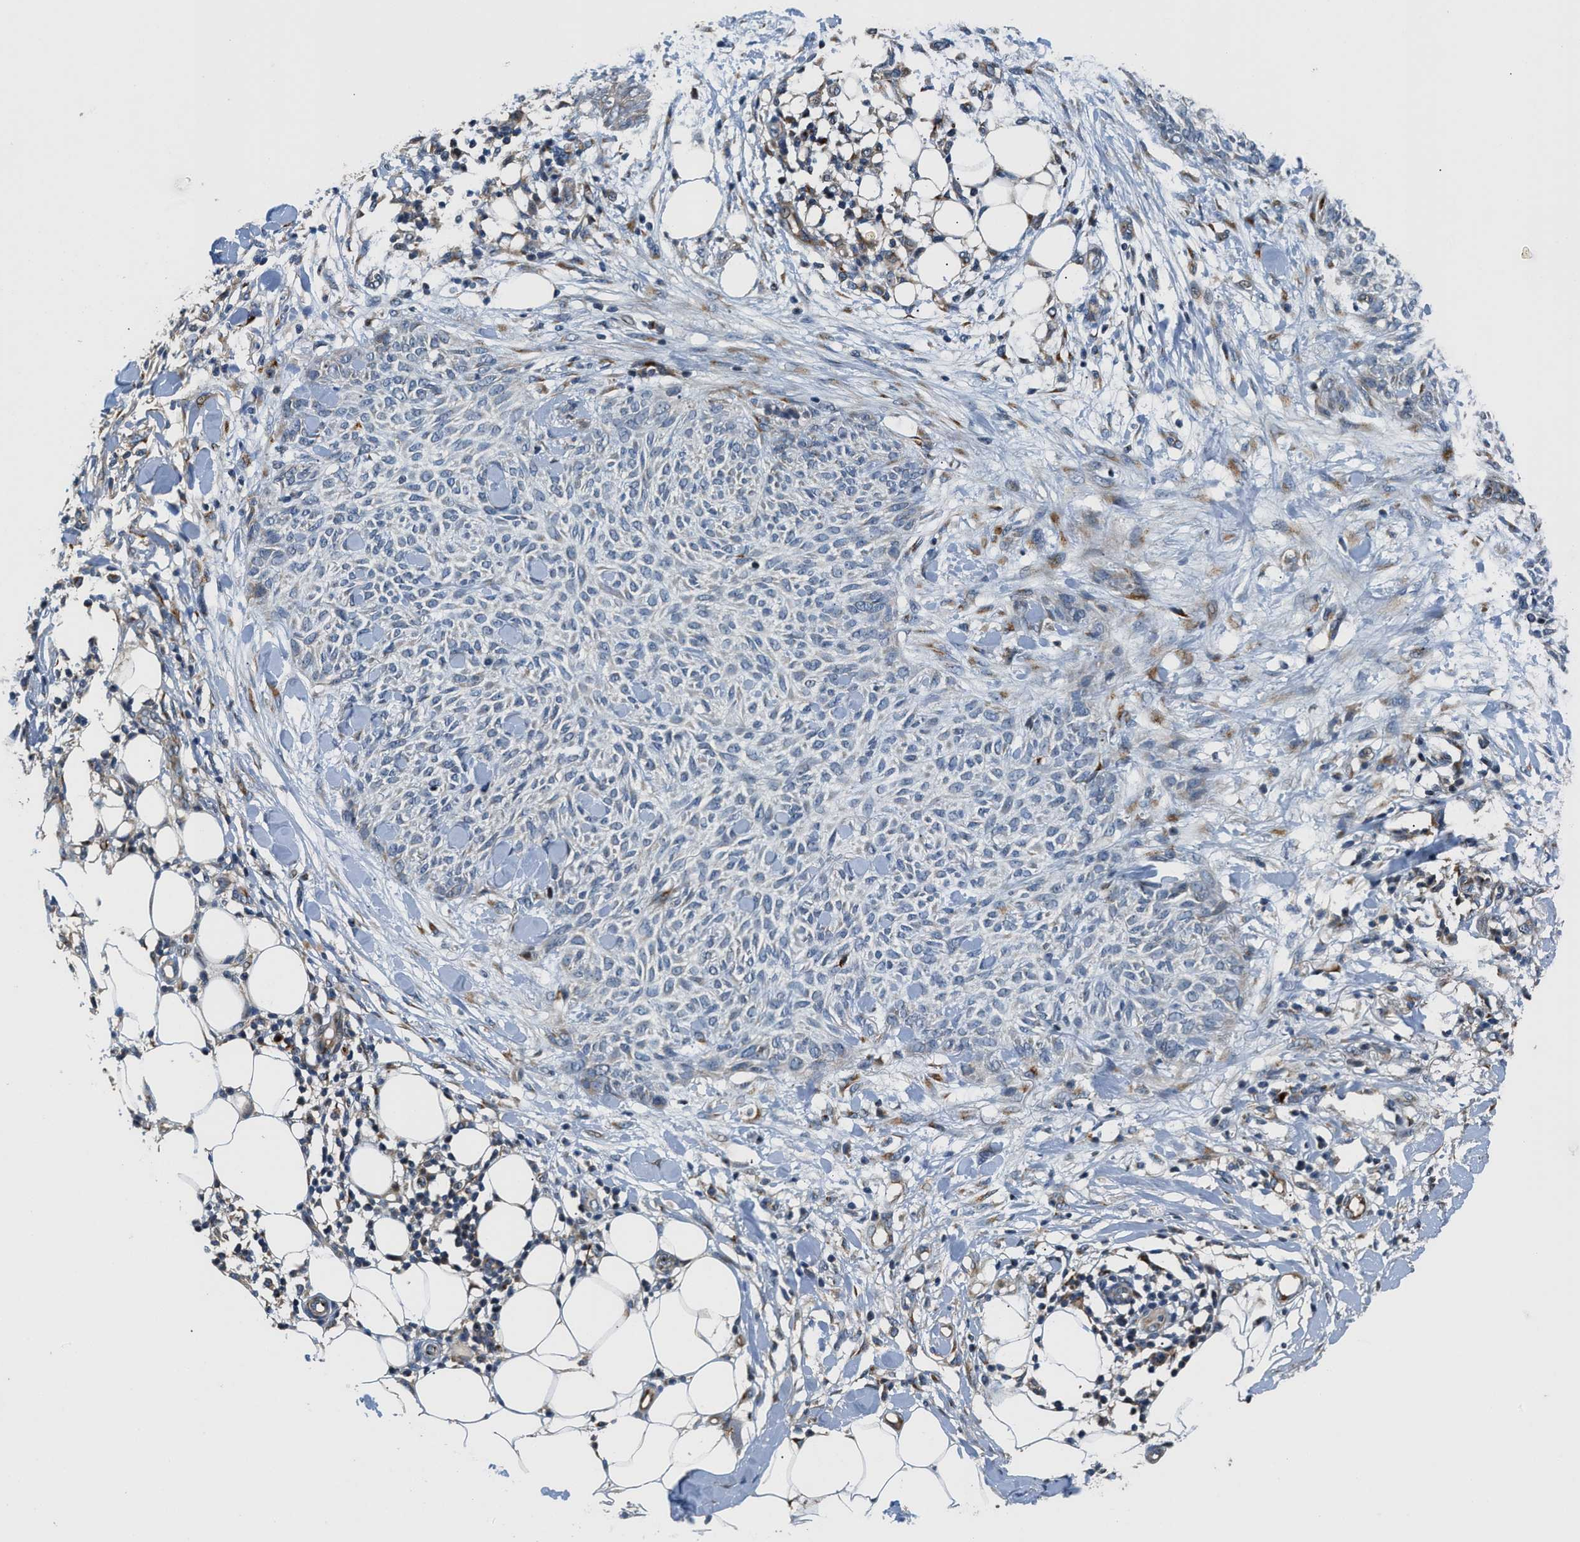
{"staining": {"intensity": "negative", "quantity": "none", "location": "none"}, "tissue": "skin cancer", "cell_type": "Tumor cells", "image_type": "cancer", "snomed": [{"axis": "morphology", "description": "Basal cell carcinoma"}, {"axis": "topography", "description": "Skin"}], "caption": "IHC image of skin cancer (basal cell carcinoma) stained for a protein (brown), which demonstrates no staining in tumor cells. Brightfield microscopy of immunohistochemistry stained with DAB (3,3'-diaminobenzidine) (brown) and hematoxylin (blue), captured at high magnification.", "gene": "FUT8", "patient": {"sex": "female", "age": 84}}